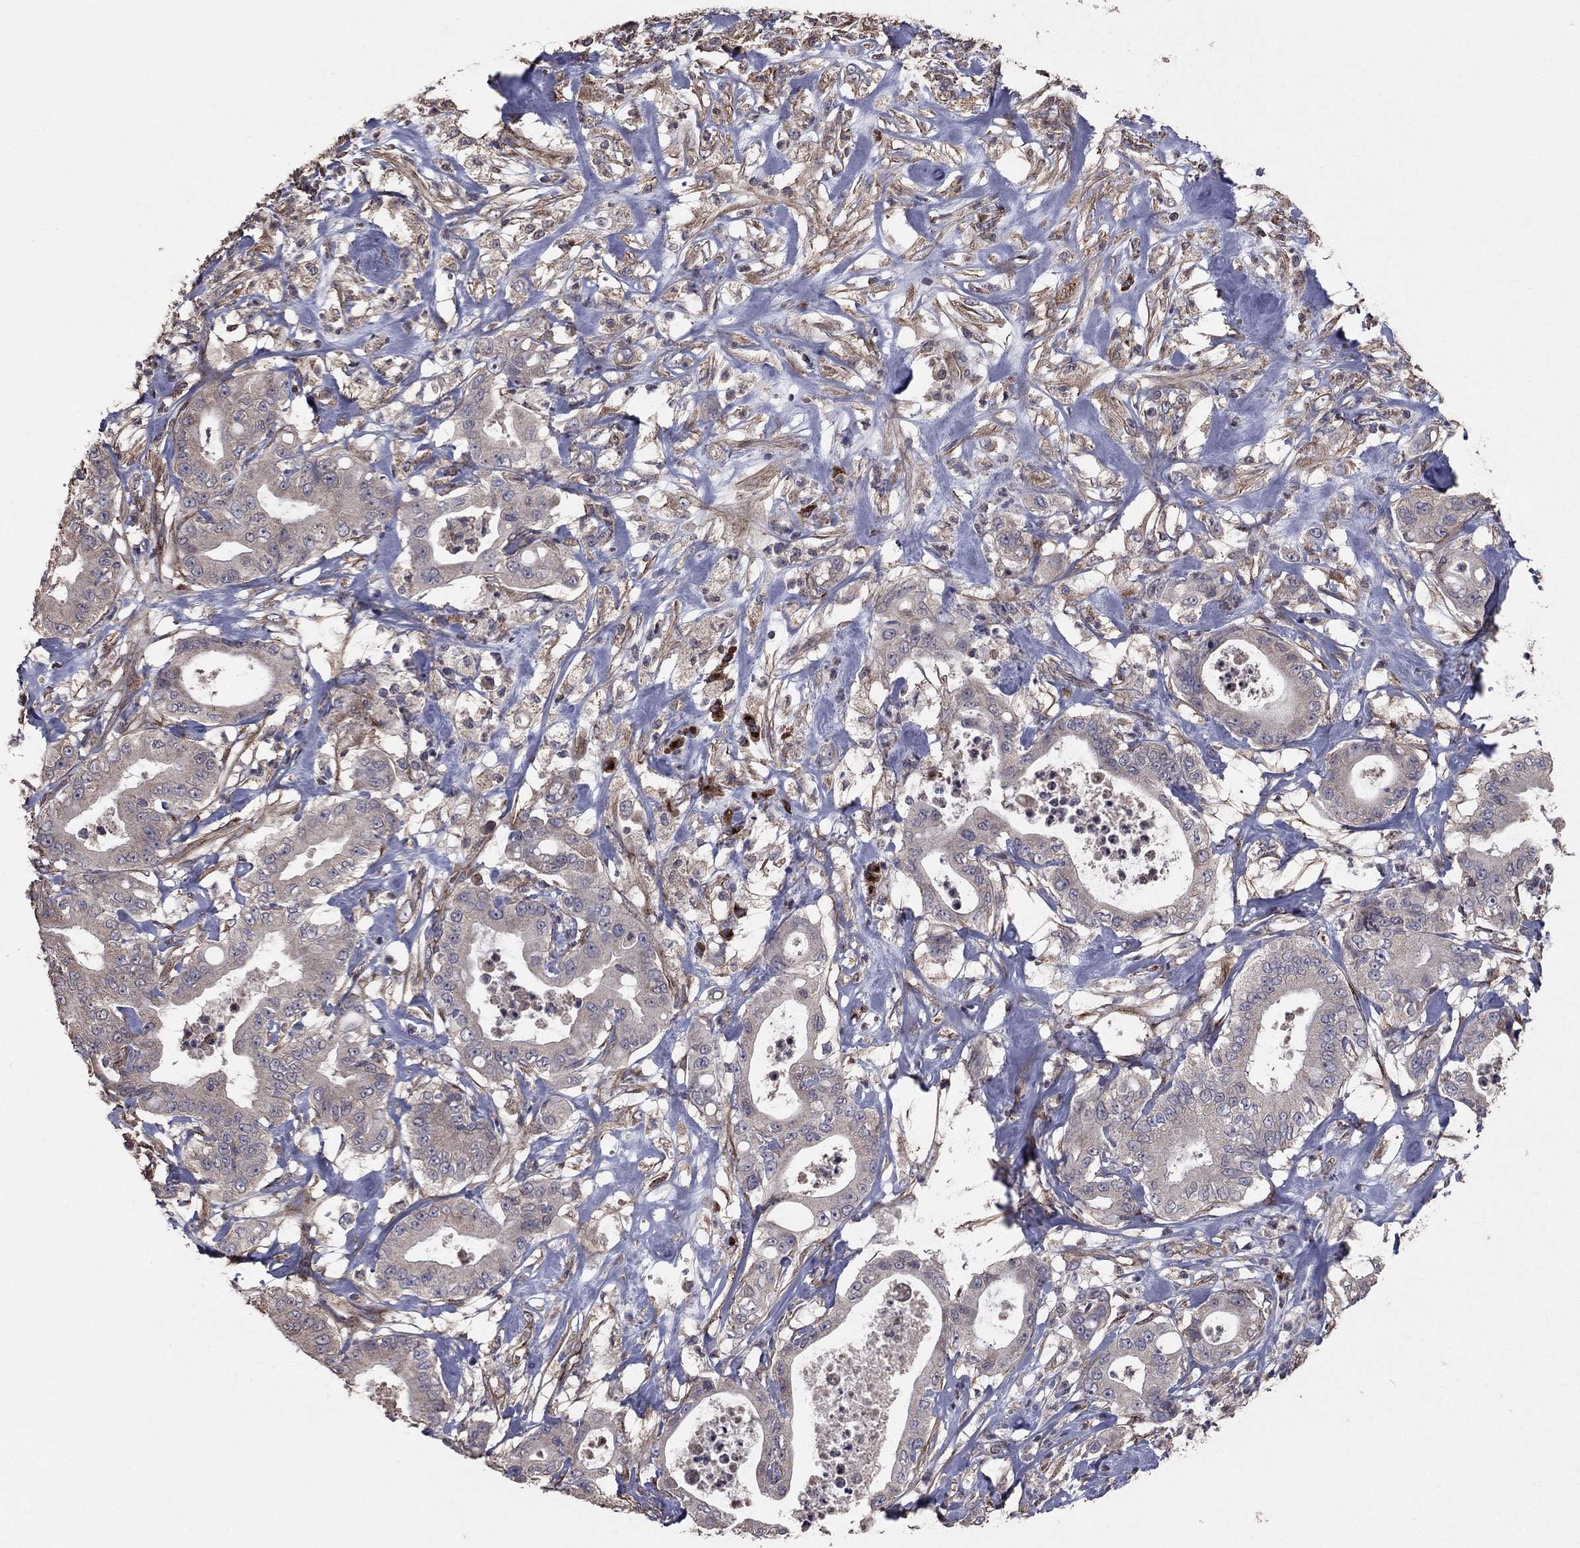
{"staining": {"intensity": "negative", "quantity": "none", "location": "none"}, "tissue": "pancreatic cancer", "cell_type": "Tumor cells", "image_type": "cancer", "snomed": [{"axis": "morphology", "description": "Adenocarcinoma, NOS"}, {"axis": "topography", "description": "Pancreas"}], "caption": "Immunohistochemical staining of pancreatic adenocarcinoma reveals no significant positivity in tumor cells.", "gene": "FLT4", "patient": {"sex": "male", "age": 71}}